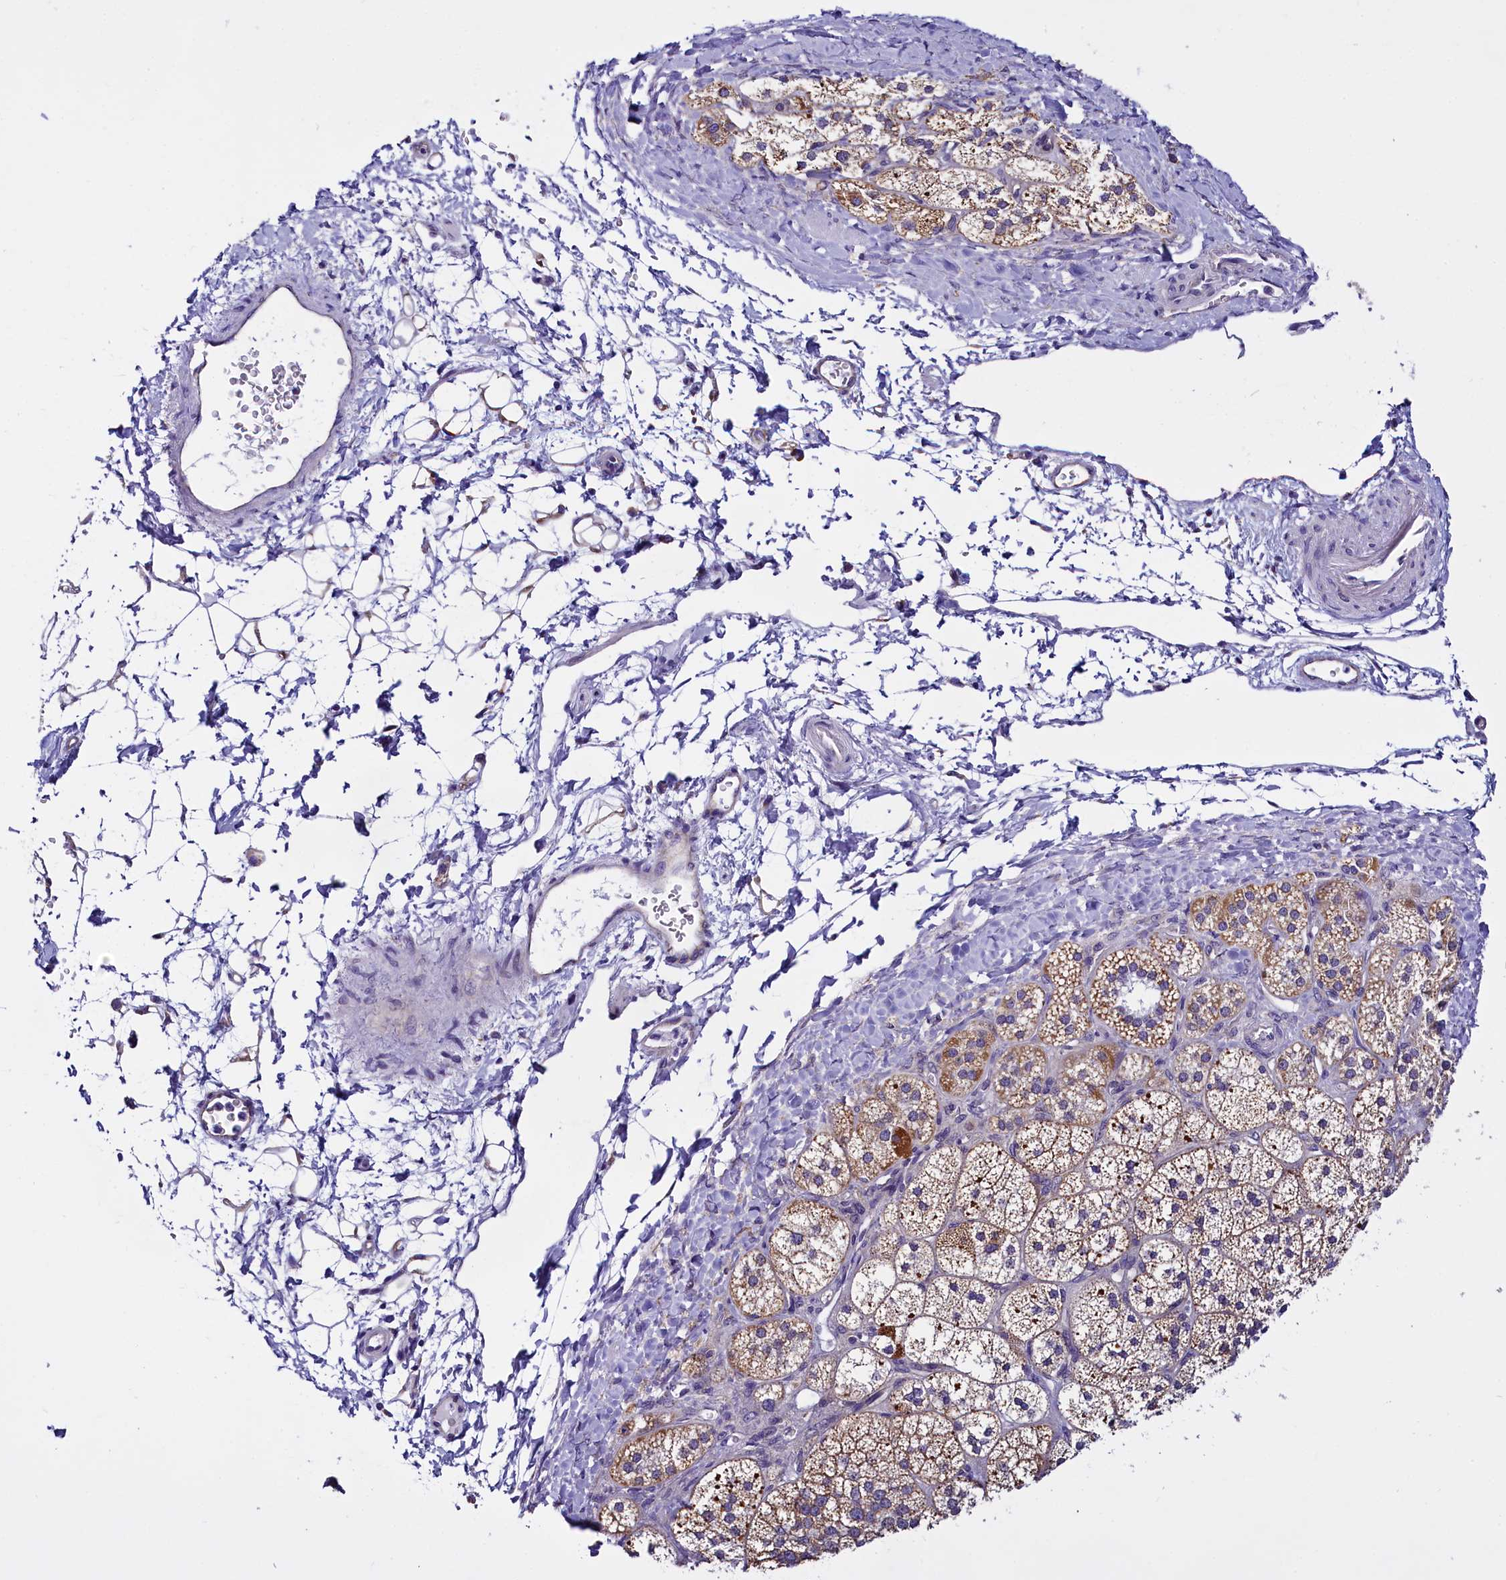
{"staining": {"intensity": "moderate", "quantity": "25%-75%", "location": "cytoplasmic/membranous"}, "tissue": "adrenal gland", "cell_type": "Glandular cells", "image_type": "normal", "snomed": [{"axis": "morphology", "description": "Normal tissue, NOS"}, {"axis": "topography", "description": "Adrenal gland"}], "caption": "Immunohistochemical staining of benign adrenal gland demonstrates medium levels of moderate cytoplasmic/membranous positivity in about 25%-75% of glandular cells. (Brightfield microscopy of DAB IHC at high magnification).", "gene": "UACA", "patient": {"sex": "male", "age": 61}}